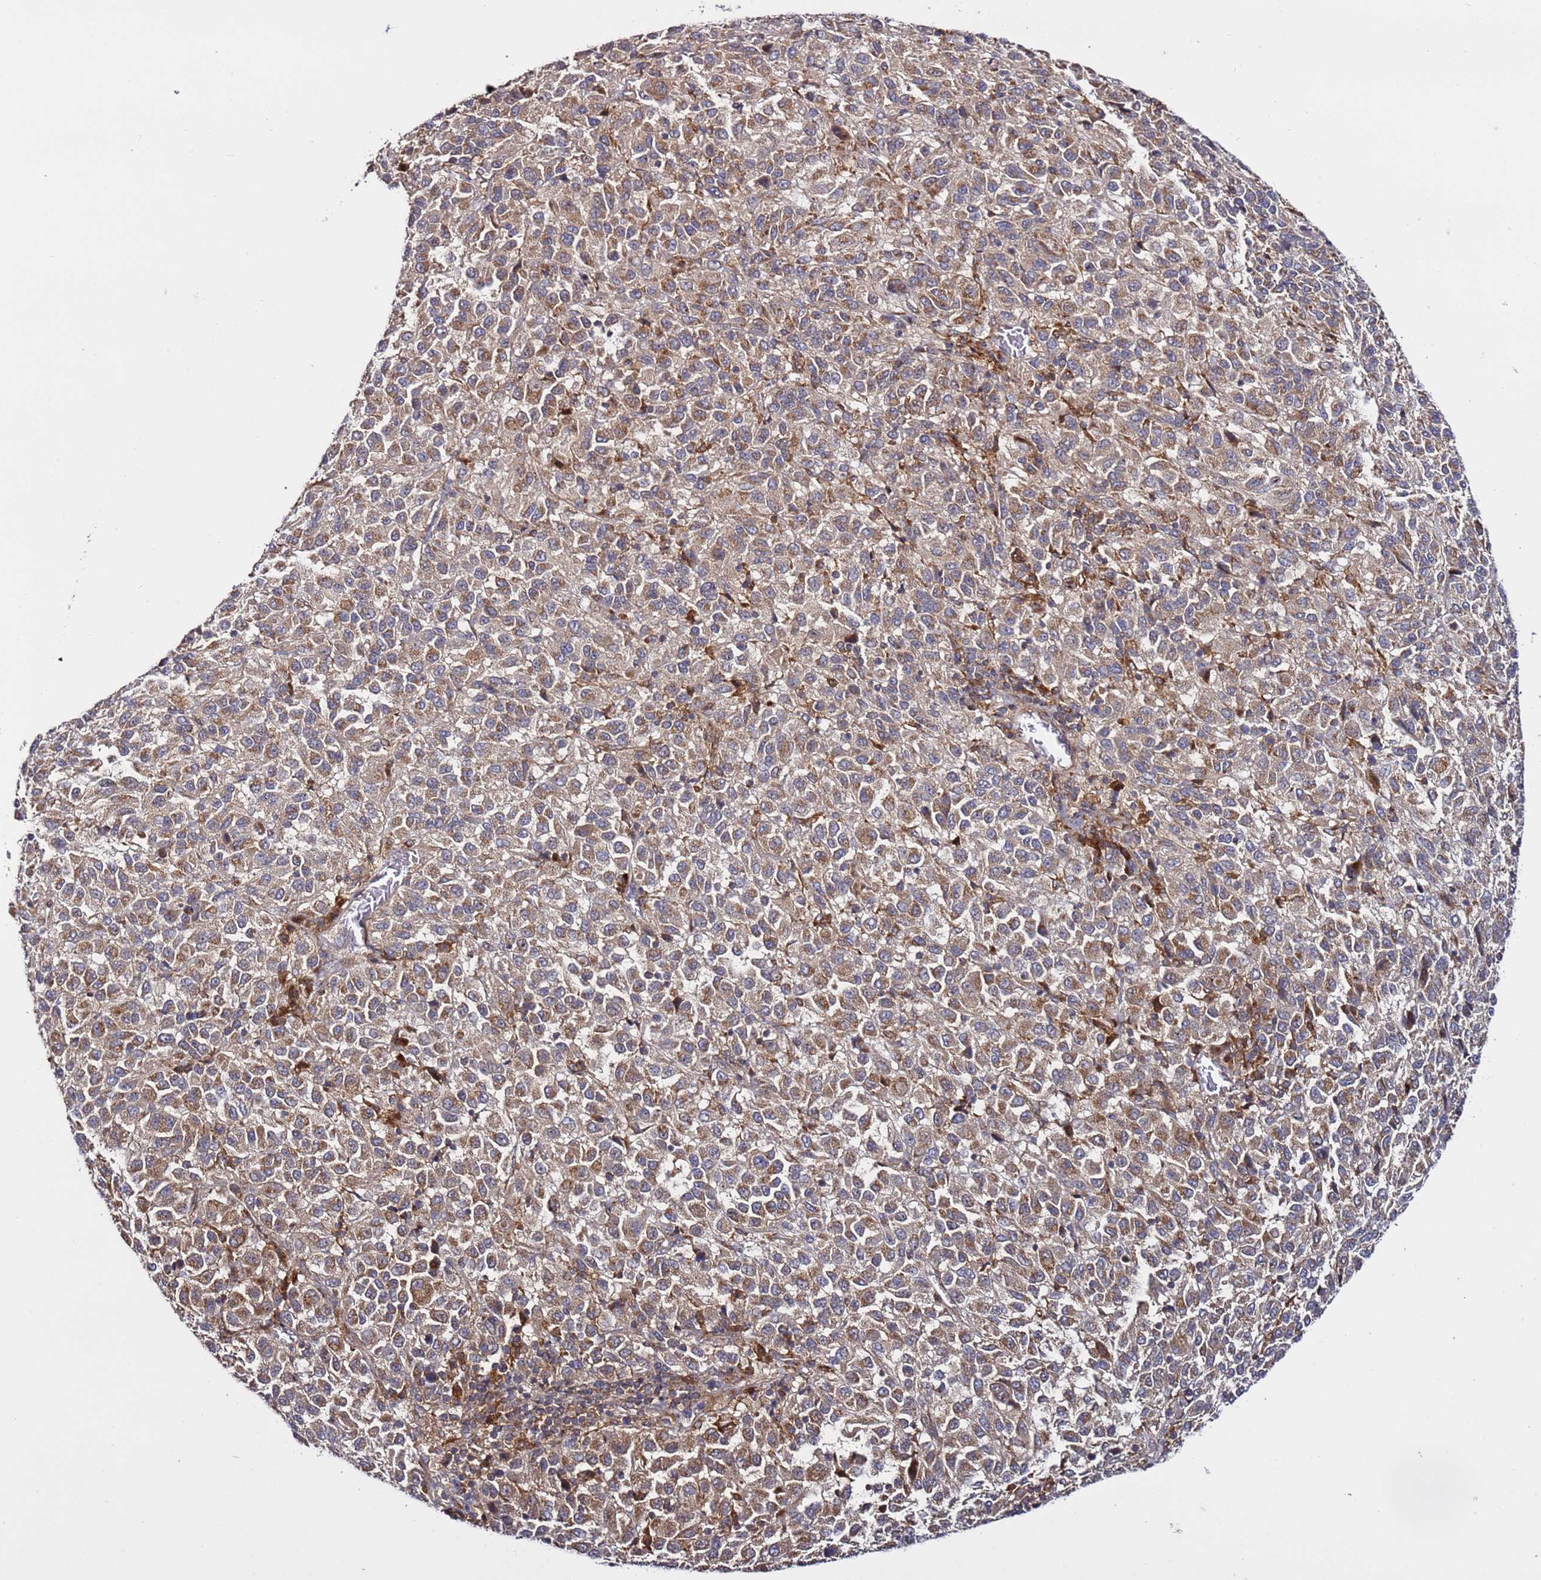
{"staining": {"intensity": "weak", "quantity": ">75%", "location": "cytoplasmic/membranous"}, "tissue": "melanoma", "cell_type": "Tumor cells", "image_type": "cancer", "snomed": [{"axis": "morphology", "description": "Malignant melanoma, Metastatic site"}, {"axis": "topography", "description": "Lung"}], "caption": "Immunohistochemistry (DAB (3,3'-diaminobenzidine)) staining of human malignant melanoma (metastatic site) reveals weak cytoplasmic/membranous protein expression in about >75% of tumor cells.", "gene": "TMEM176B", "patient": {"sex": "male", "age": 64}}